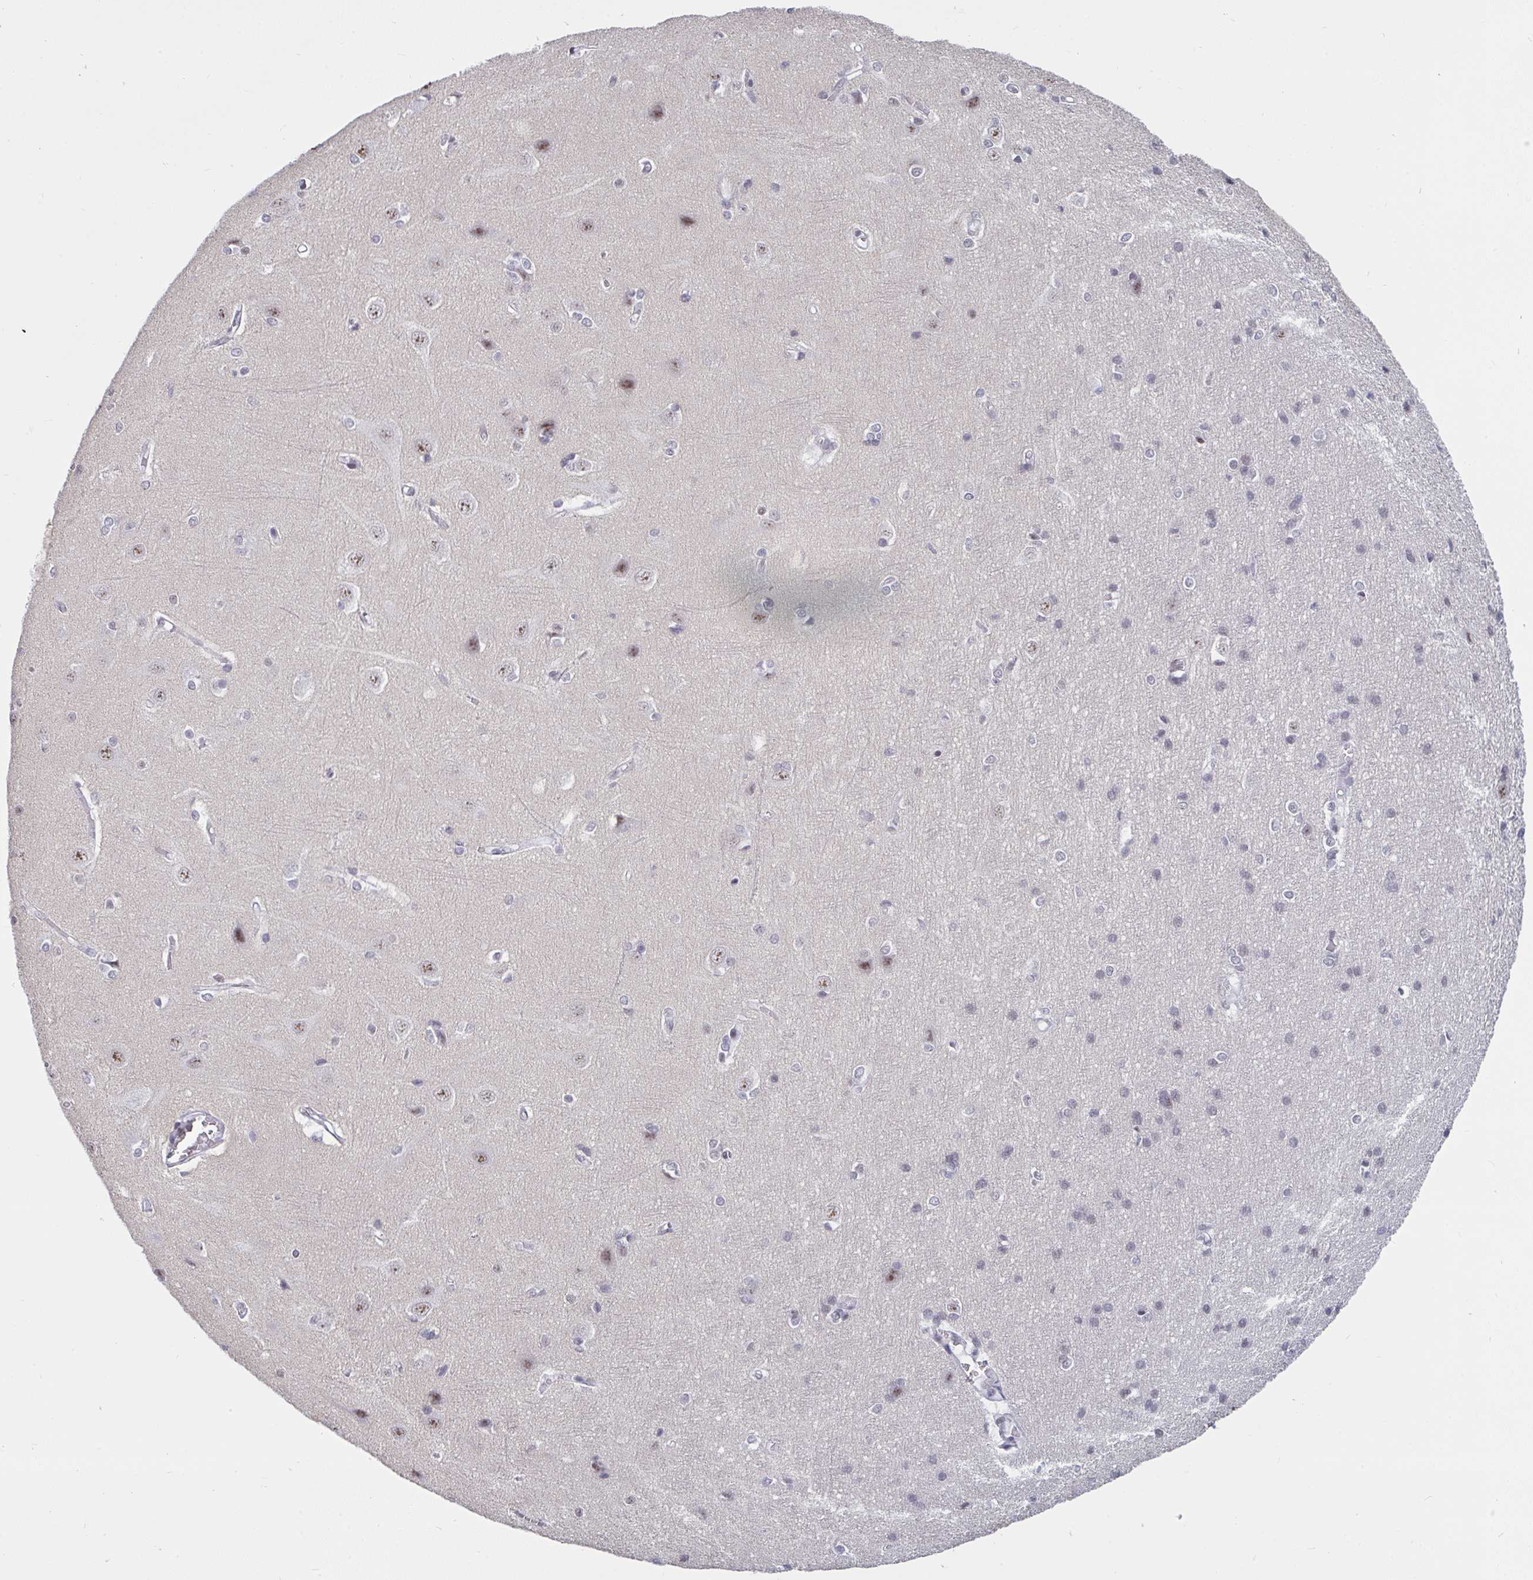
{"staining": {"intensity": "negative", "quantity": "none", "location": "none"}, "tissue": "cerebral cortex", "cell_type": "Endothelial cells", "image_type": "normal", "snomed": [{"axis": "morphology", "description": "Normal tissue, NOS"}, {"axis": "topography", "description": "Cerebral cortex"}], "caption": "Immunohistochemistry (IHC) of unremarkable human cerebral cortex reveals no positivity in endothelial cells. (Stains: DAB (3,3'-diaminobenzidine) immunohistochemistry with hematoxylin counter stain, Microscopy: brightfield microscopy at high magnification).", "gene": "PRR14", "patient": {"sex": "male", "age": 37}}